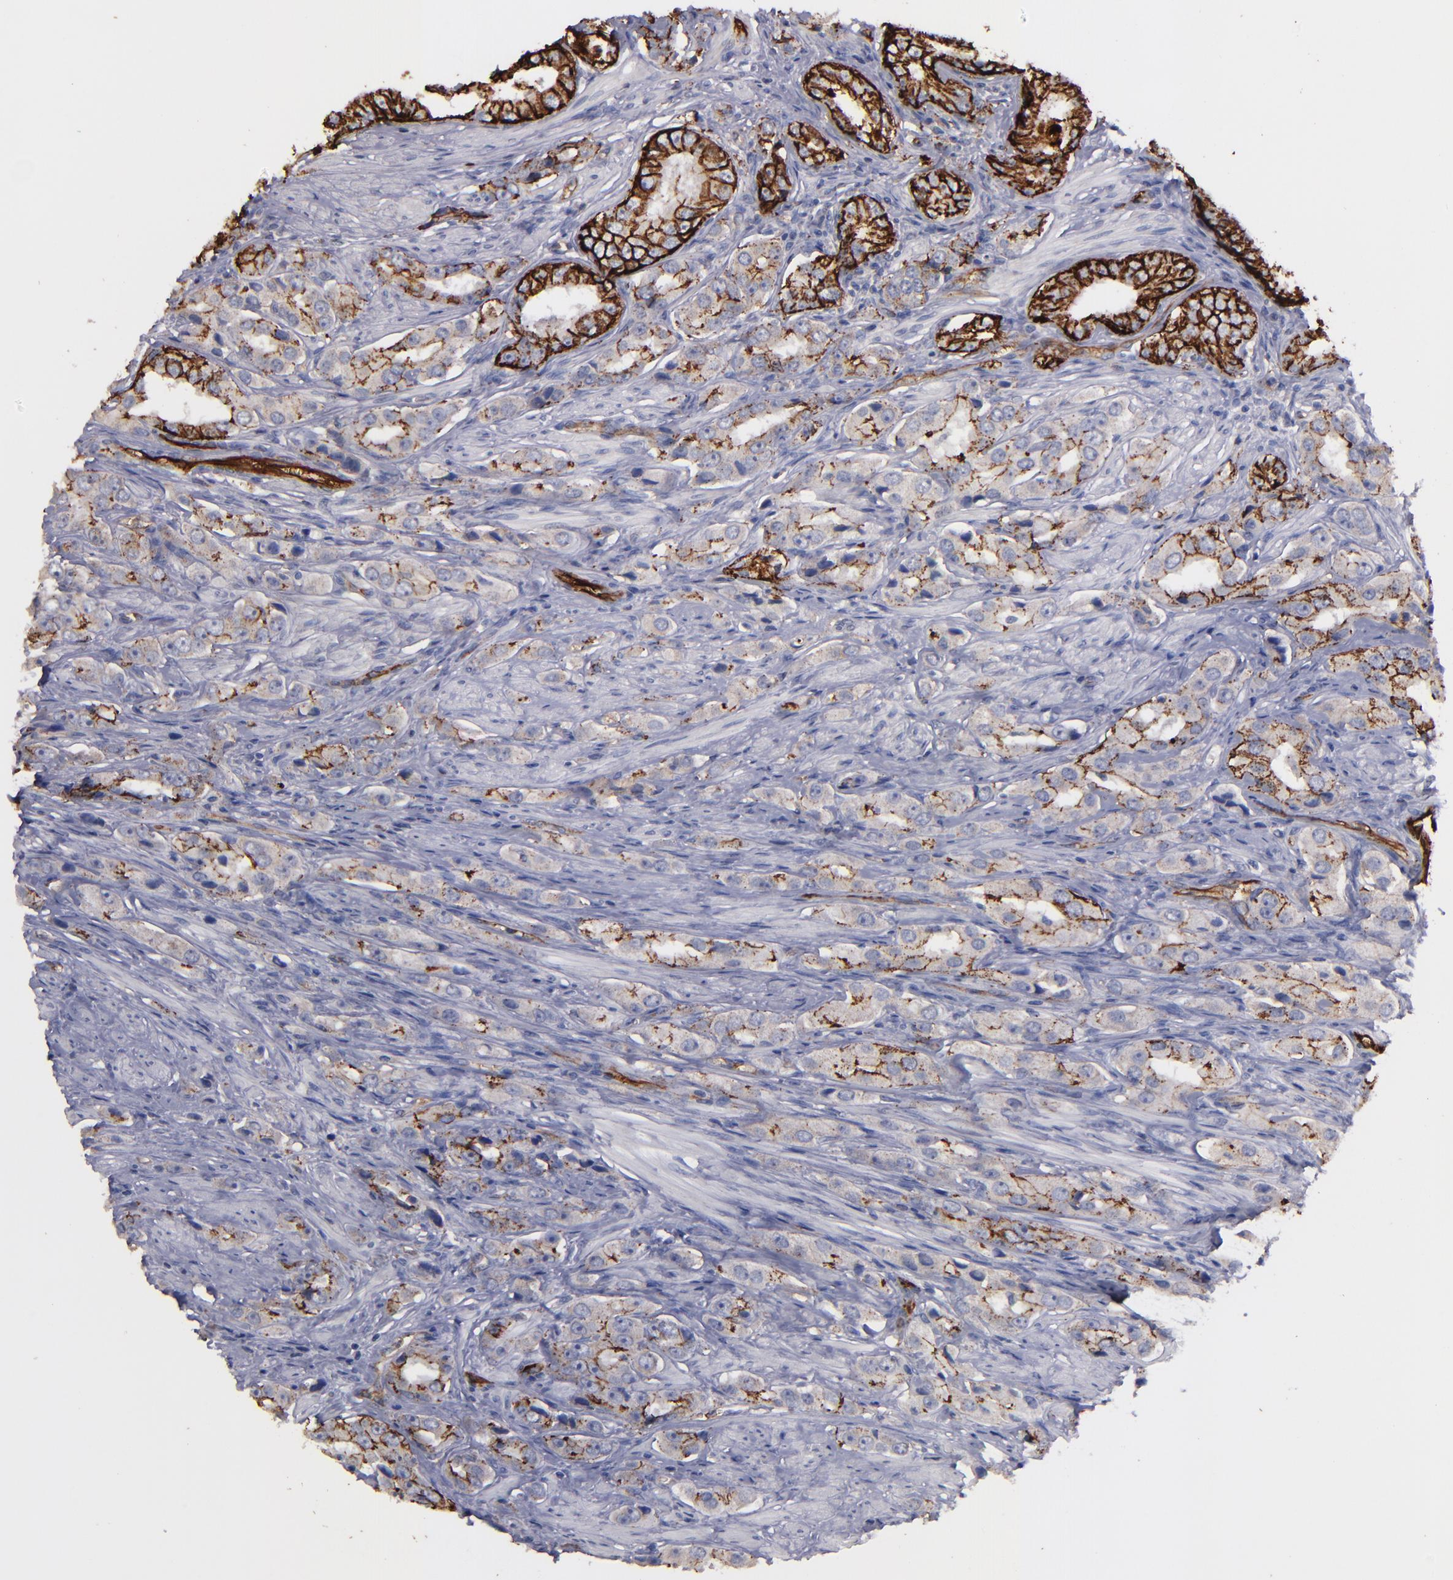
{"staining": {"intensity": "moderate", "quantity": ">75%", "location": "cytoplasmic/membranous"}, "tissue": "prostate cancer", "cell_type": "Tumor cells", "image_type": "cancer", "snomed": [{"axis": "morphology", "description": "Adenocarcinoma, Medium grade"}, {"axis": "topography", "description": "Prostate"}], "caption": "This photomicrograph shows IHC staining of prostate cancer (adenocarcinoma (medium-grade)), with medium moderate cytoplasmic/membranous expression in about >75% of tumor cells.", "gene": "CLDN5", "patient": {"sex": "male", "age": 53}}